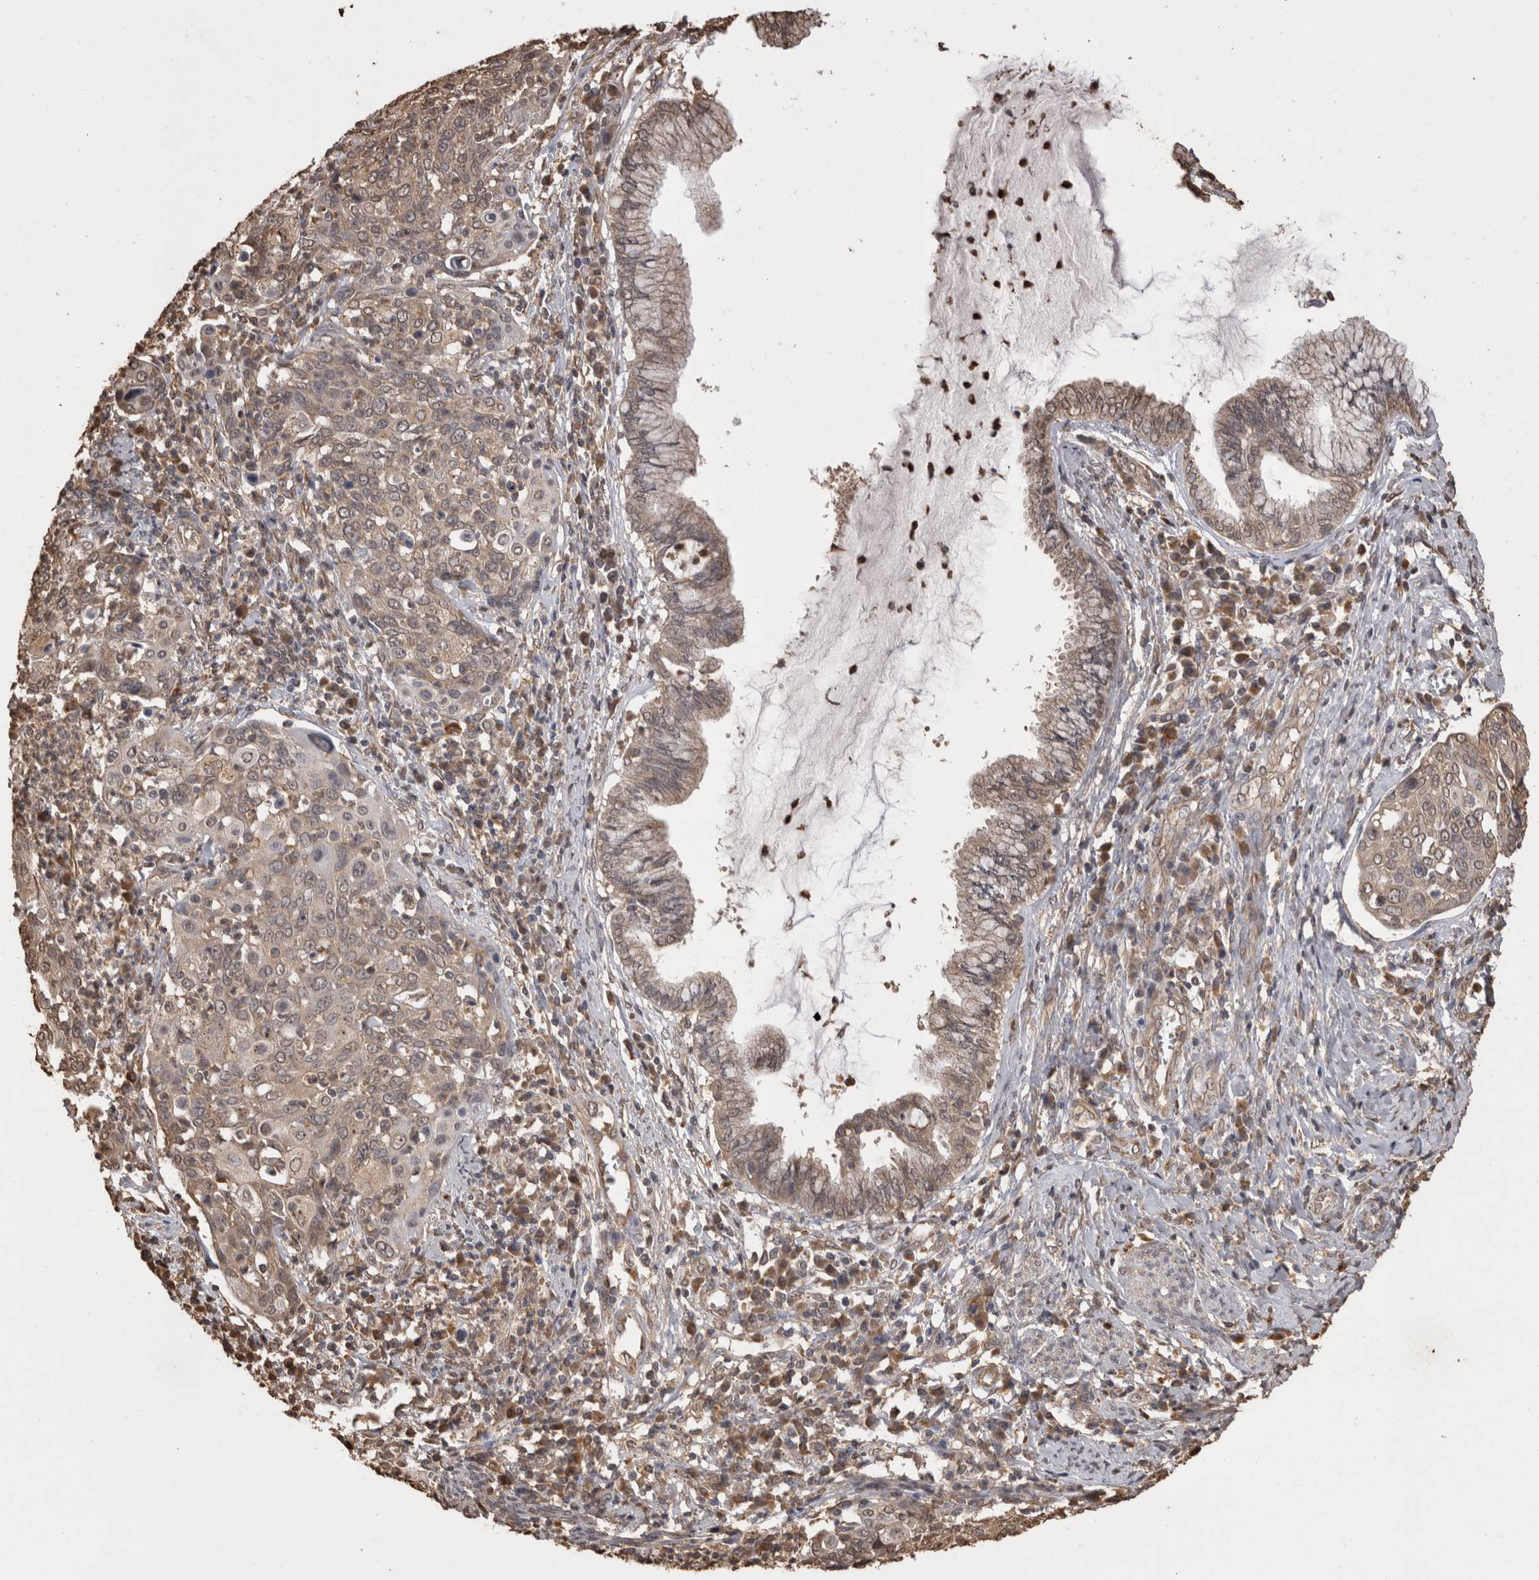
{"staining": {"intensity": "weak", "quantity": "<25%", "location": "cytoplasmic/membranous"}, "tissue": "cervical cancer", "cell_type": "Tumor cells", "image_type": "cancer", "snomed": [{"axis": "morphology", "description": "Squamous cell carcinoma, NOS"}, {"axis": "topography", "description": "Cervix"}], "caption": "Tumor cells show no significant expression in cervical cancer. Nuclei are stained in blue.", "gene": "SOCS5", "patient": {"sex": "female", "age": 40}}